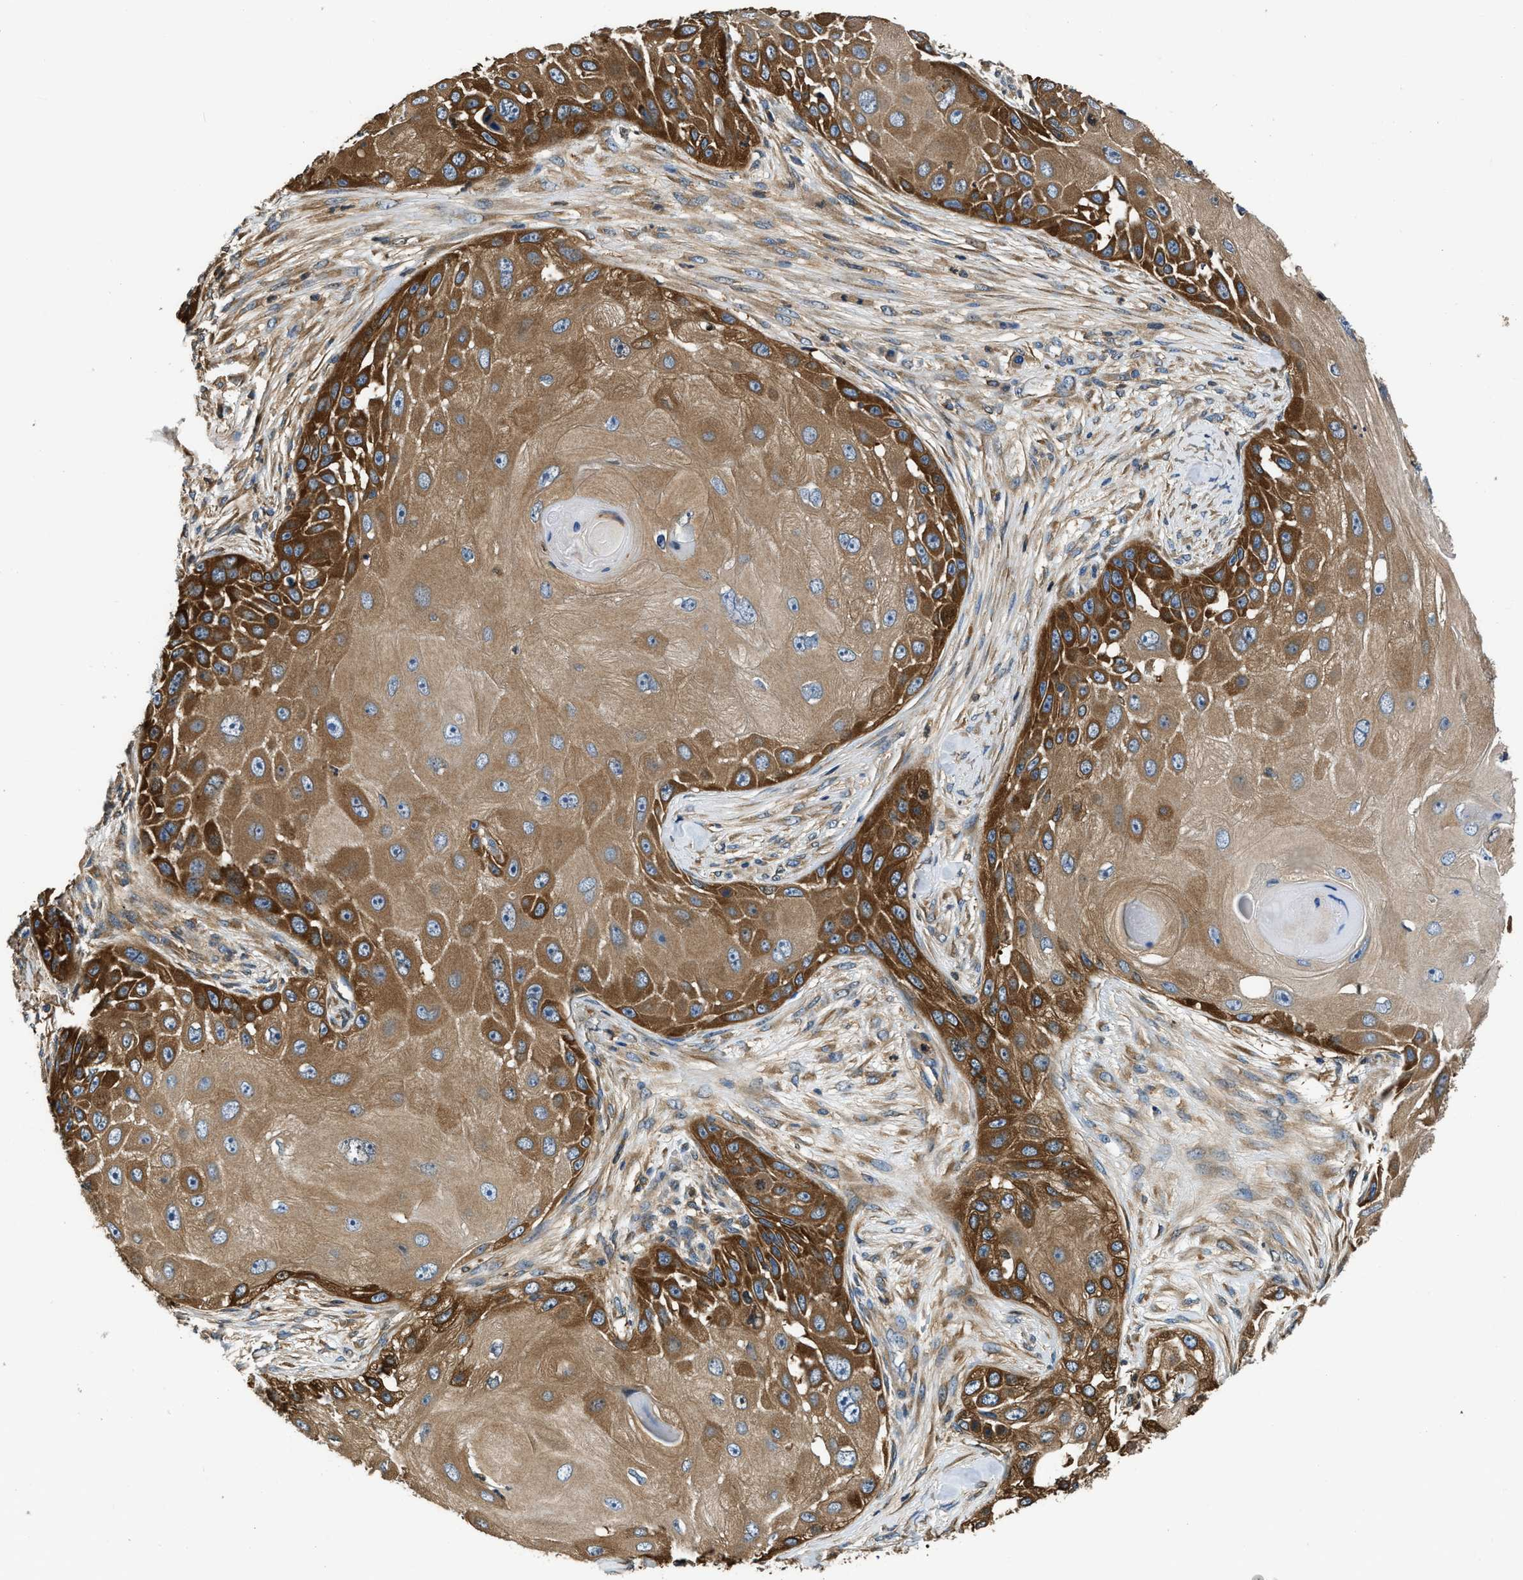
{"staining": {"intensity": "strong", "quantity": ">75%", "location": "cytoplasmic/membranous"}, "tissue": "skin cancer", "cell_type": "Tumor cells", "image_type": "cancer", "snomed": [{"axis": "morphology", "description": "Squamous cell carcinoma, NOS"}, {"axis": "topography", "description": "Skin"}], "caption": "Human skin squamous cell carcinoma stained with a brown dye exhibits strong cytoplasmic/membranous positive expression in about >75% of tumor cells.", "gene": "PKM", "patient": {"sex": "female", "age": 44}}